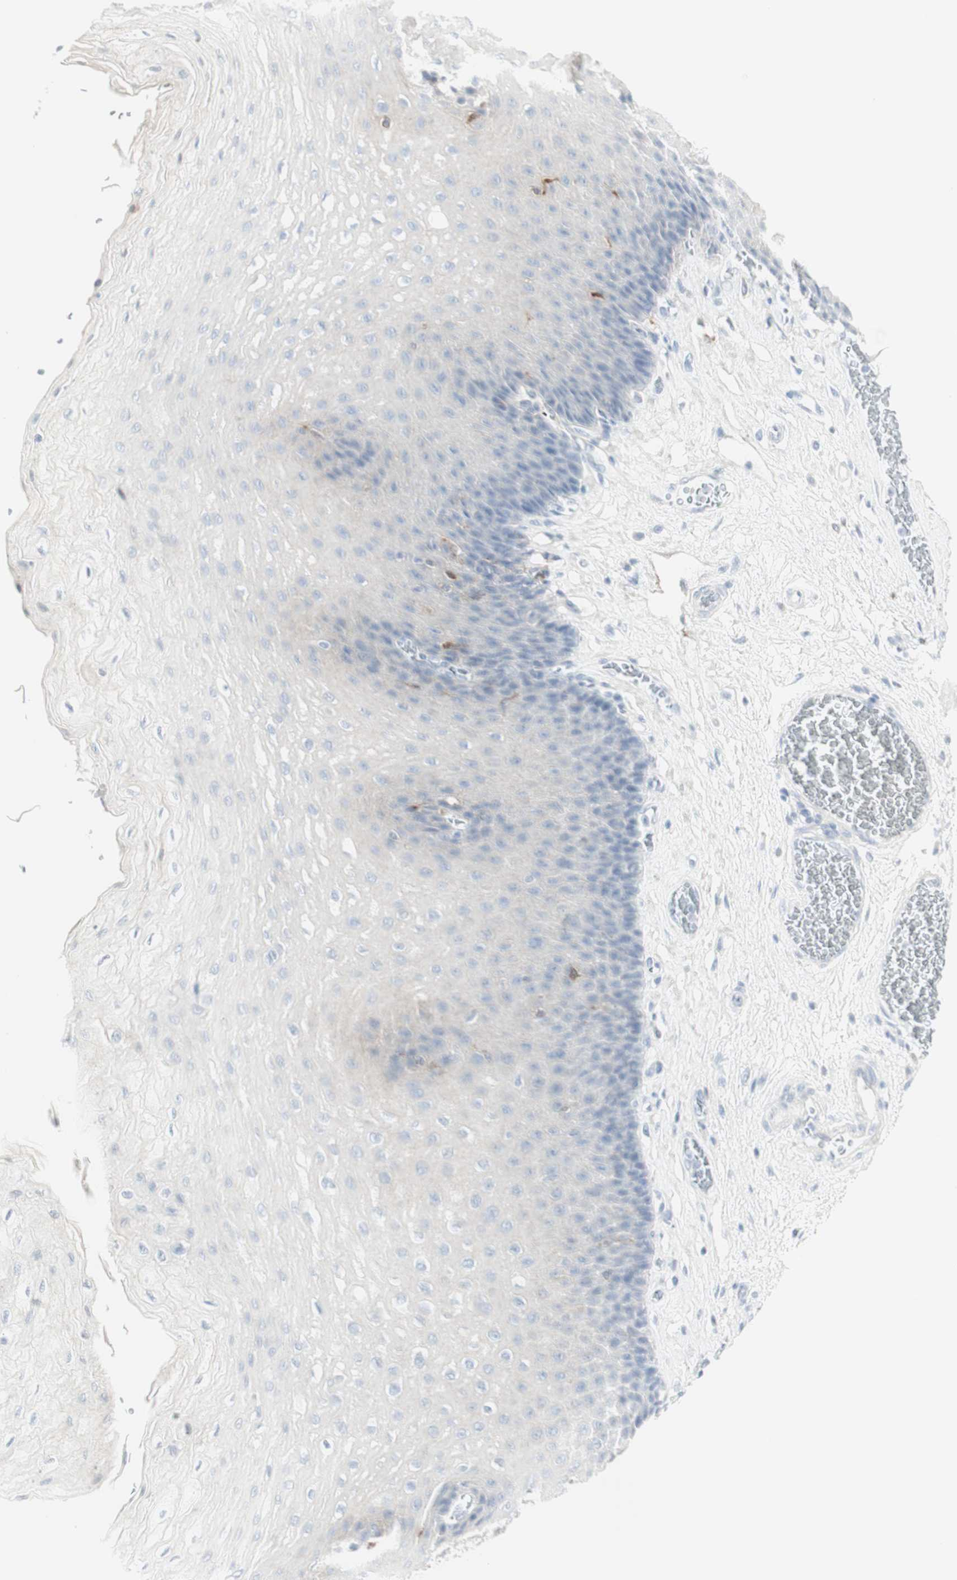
{"staining": {"intensity": "negative", "quantity": "none", "location": "none"}, "tissue": "esophagus", "cell_type": "Squamous epithelial cells", "image_type": "normal", "snomed": [{"axis": "morphology", "description": "Normal tissue, NOS"}, {"axis": "topography", "description": "Esophagus"}], "caption": "The histopathology image reveals no staining of squamous epithelial cells in unremarkable esophagus.", "gene": "MDK", "patient": {"sex": "female", "age": 72}}